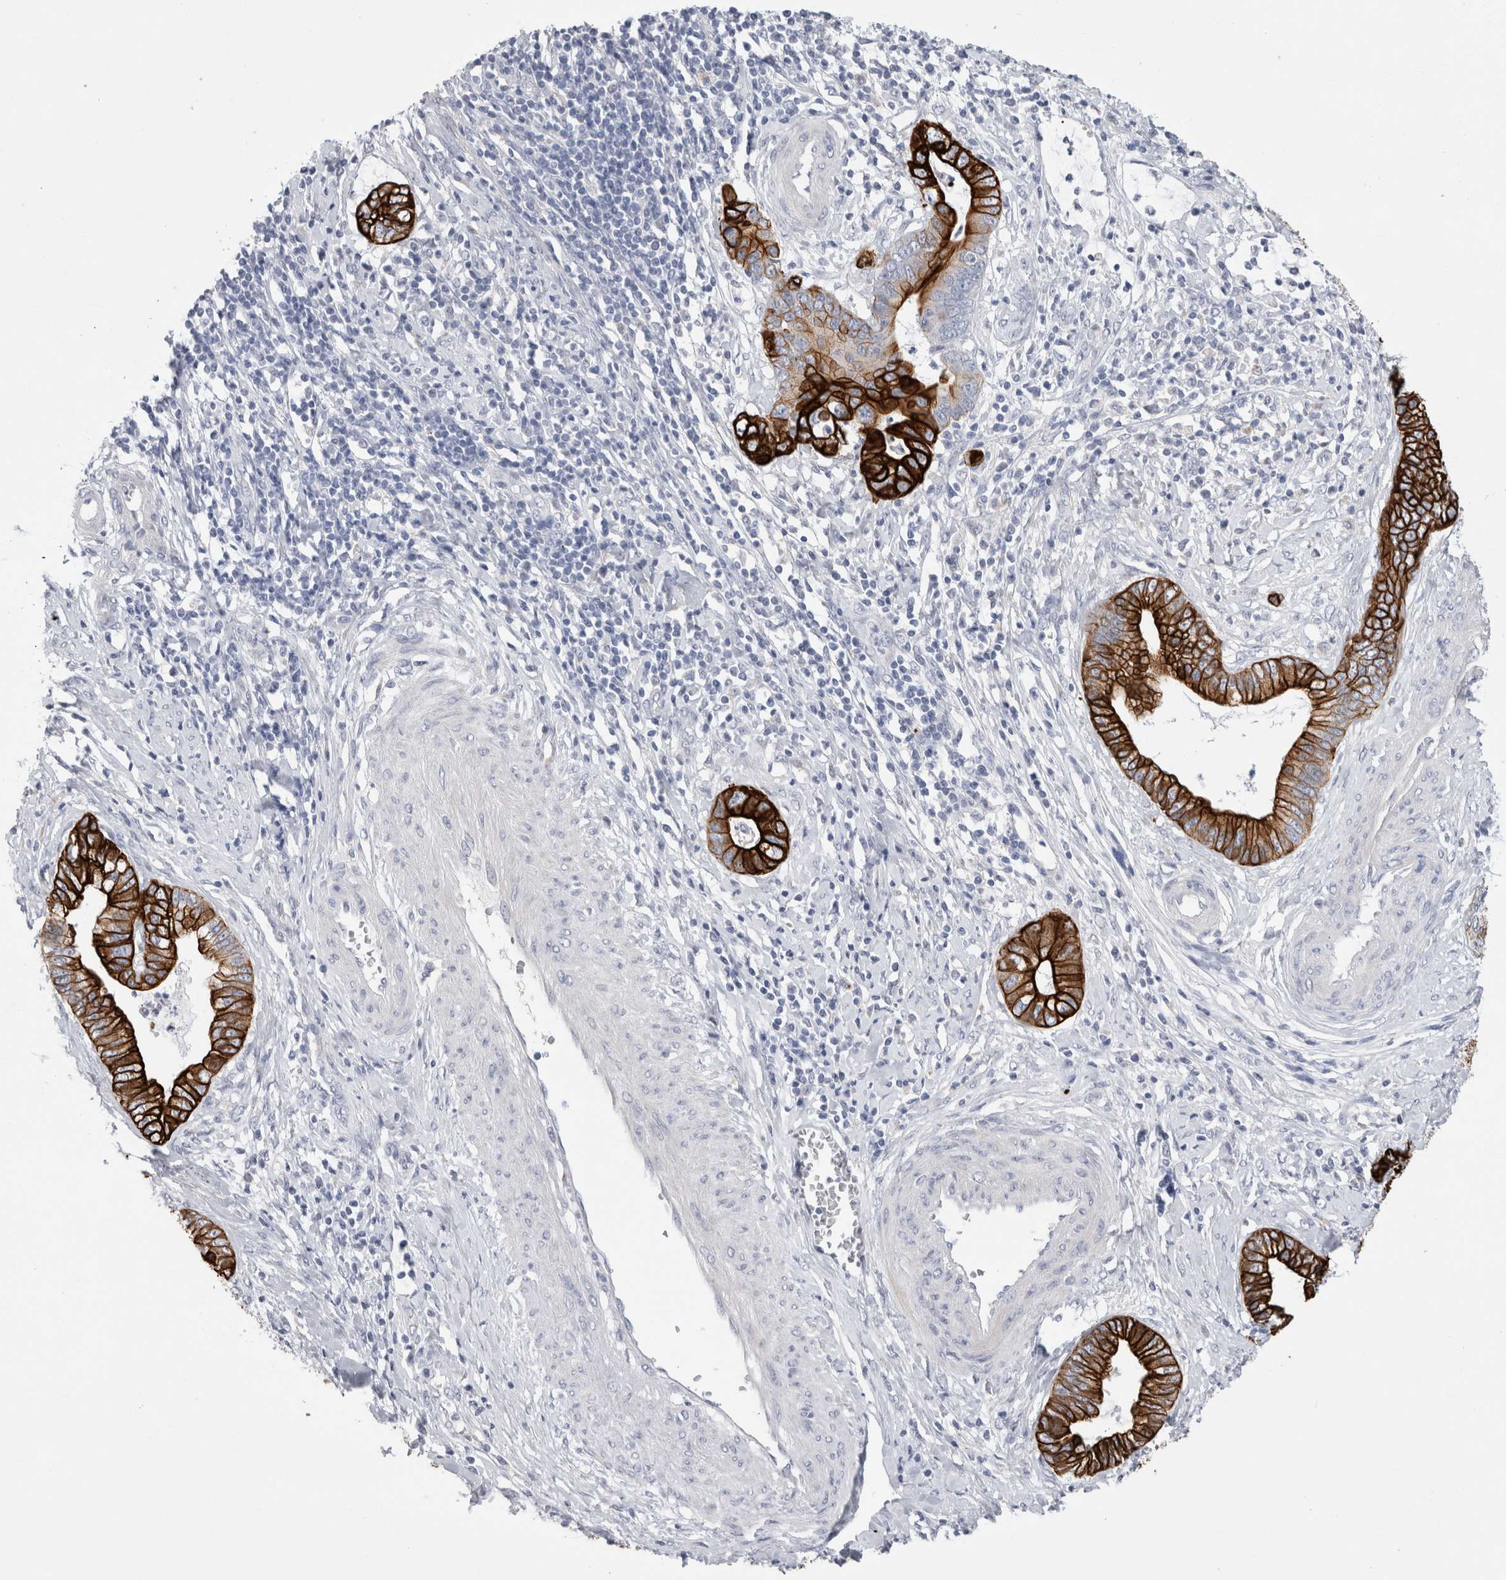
{"staining": {"intensity": "strong", "quantity": ">75%", "location": "cytoplasmic/membranous"}, "tissue": "cervical cancer", "cell_type": "Tumor cells", "image_type": "cancer", "snomed": [{"axis": "morphology", "description": "Adenocarcinoma, NOS"}, {"axis": "topography", "description": "Cervix"}], "caption": "Immunohistochemistry (DAB) staining of adenocarcinoma (cervical) demonstrates strong cytoplasmic/membranous protein staining in about >75% of tumor cells.", "gene": "GAA", "patient": {"sex": "female", "age": 44}}